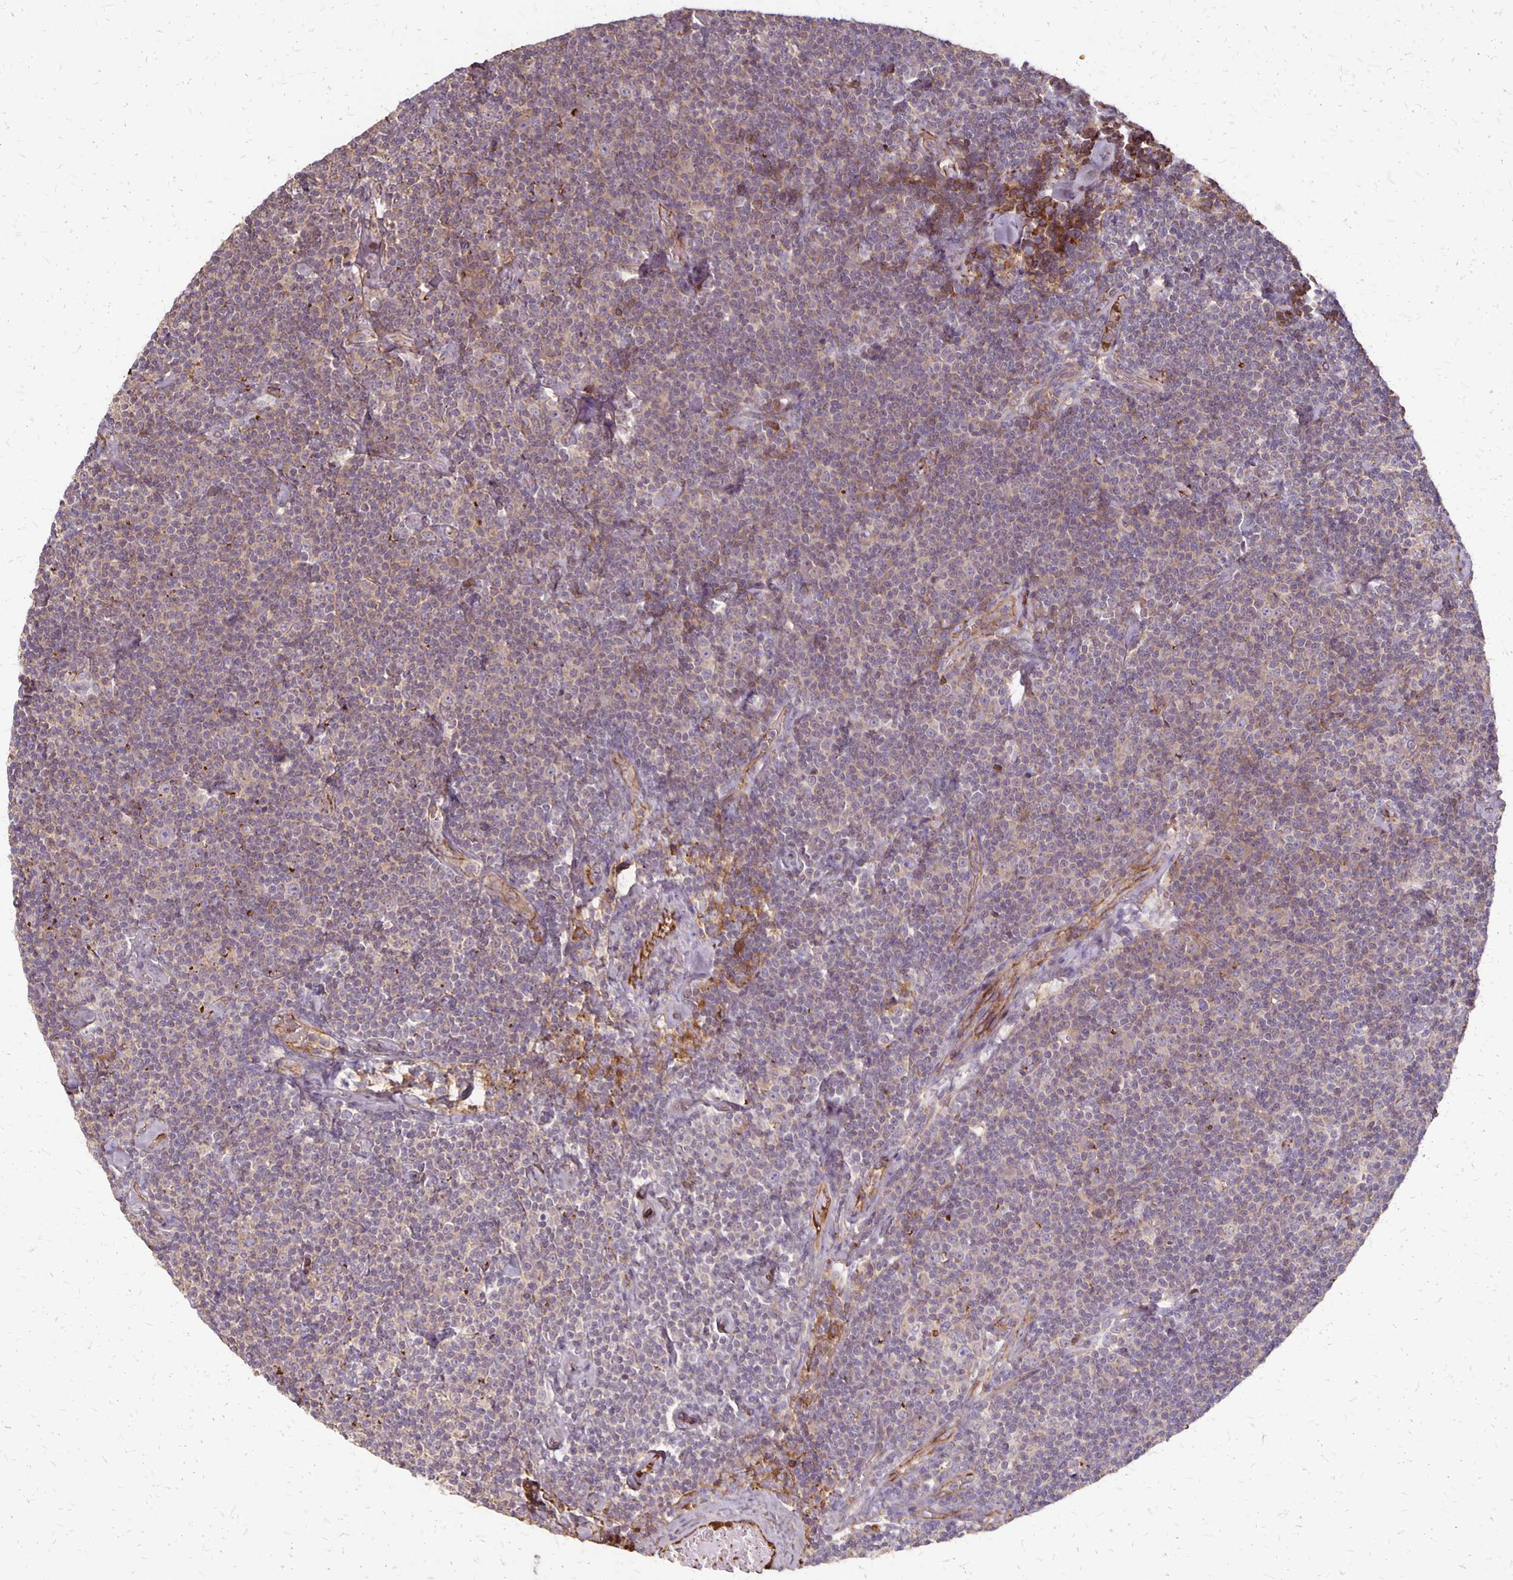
{"staining": {"intensity": "weak", "quantity": "<25%", "location": "cytoplasmic/membranous"}, "tissue": "lymphoma", "cell_type": "Tumor cells", "image_type": "cancer", "snomed": [{"axis": "morphology", "description": "Malignant lymphoma, non-Hodgkin's type, Low grade"}, {"axis": "topography", "description": "Lymph node"}], "caption": "This photomicrograph is of low-grade malignant lymphoma, non-Hodgkin's type stained with immunohistochemistry (IHC) to label a protein in brown with the nuclei are counter-stained blue. There is no staining in tumor cells.", "gene": "PROM2", "patient": {"sex": "male", "age": 81}}